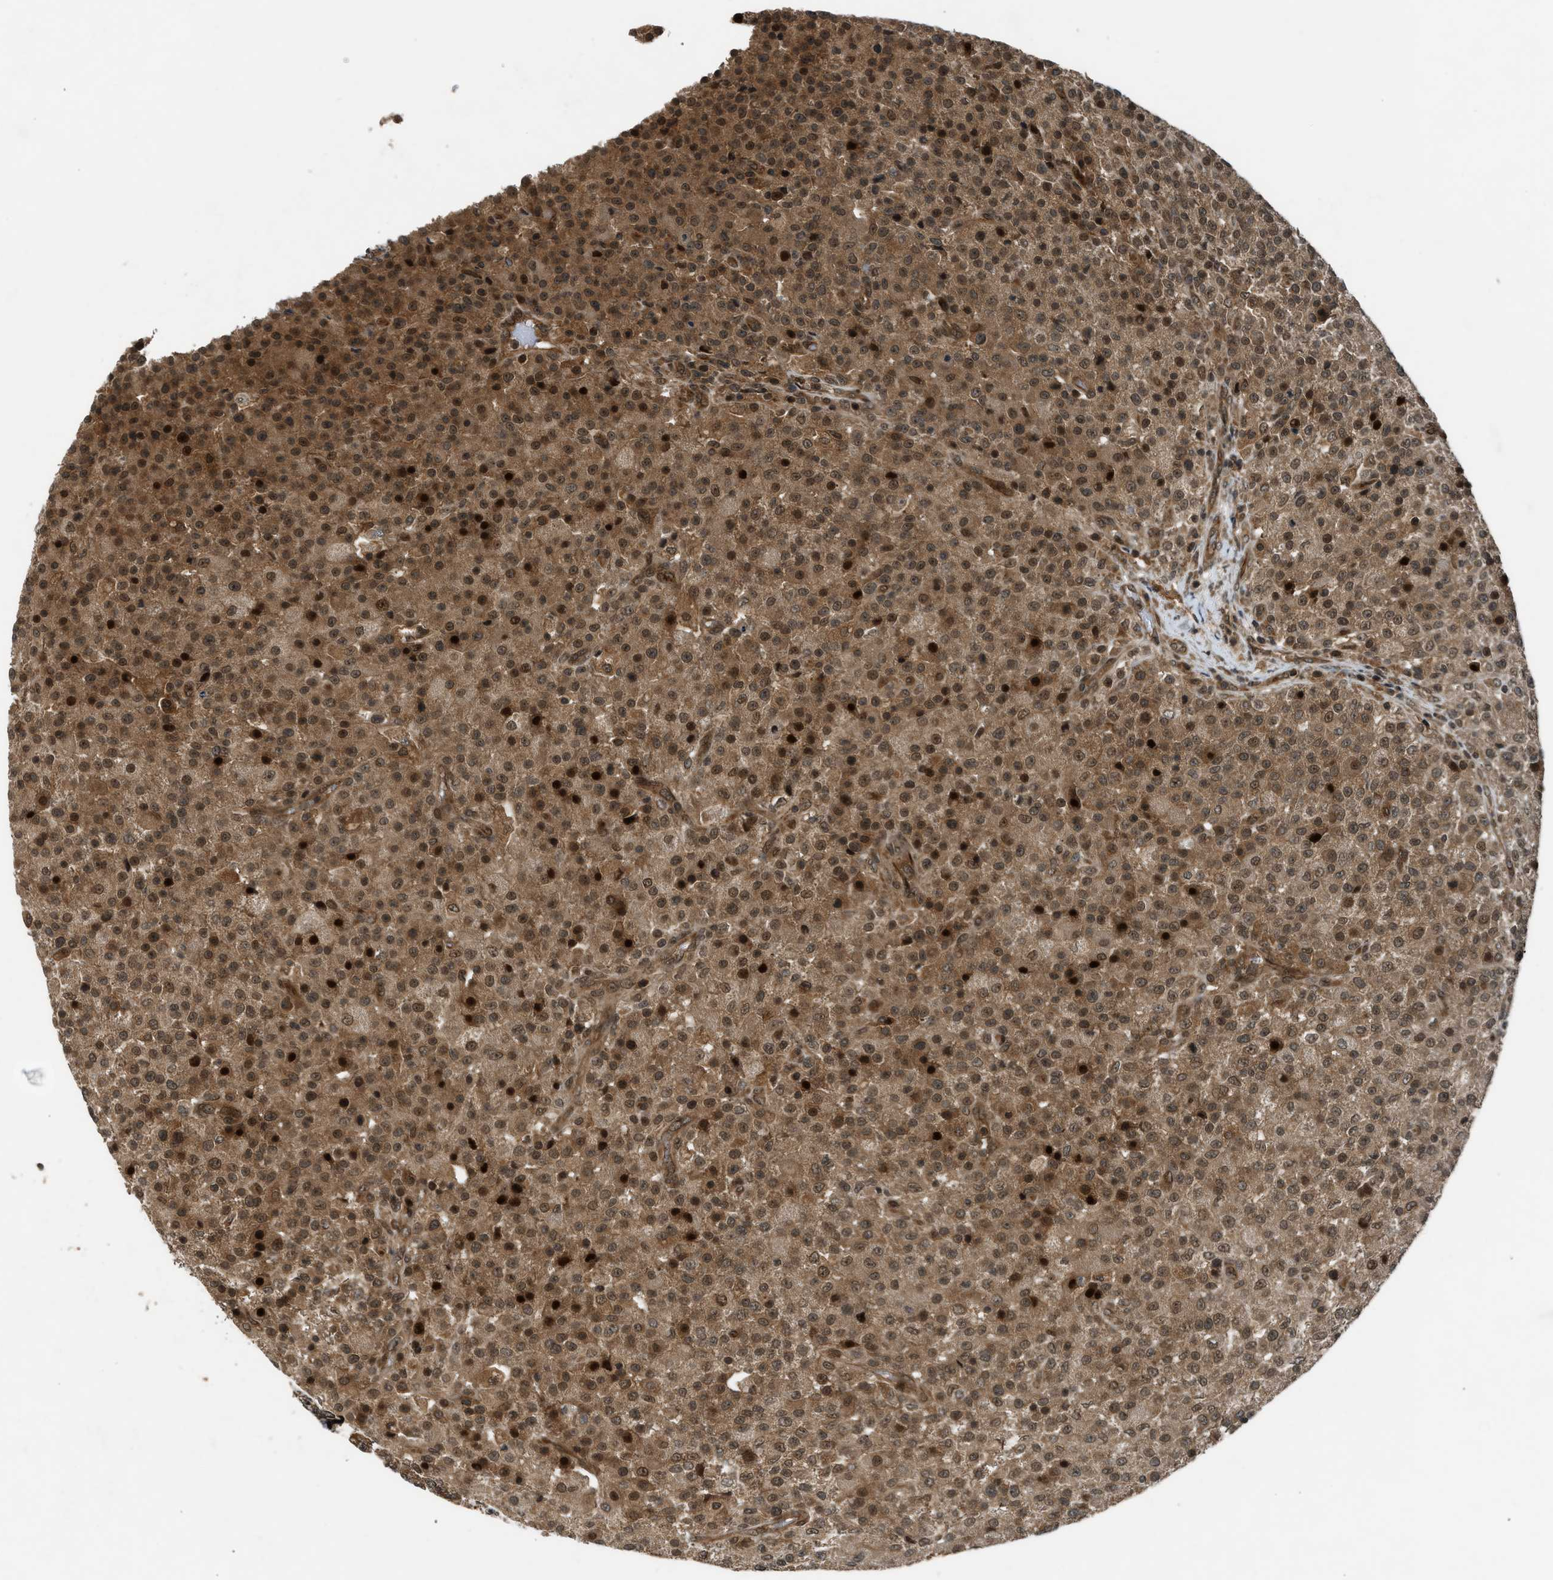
{"staining": {"intensity": "moderate", "quantity": ">75%", "location": "cytoplasmic/membranous,nuclear"}, "tissue": "testis cancer", "cell_type": "Tumor cells", "image_type": "cancer", "snomed": [{"axis": "morphology", "description": "Seminoma, NOS"}, {"axis": "topography", "description": "Testis"}], "caption": "An immunohistochemistry micrograph of tumor tissue is shown. Protein staining in brown highlights moderate cytoplasmic/membranous and nuclear positivity in testis seminoma within tumor cells.", "gene": "TXNL1", "patient": {"sex": "male", "age": 59}}